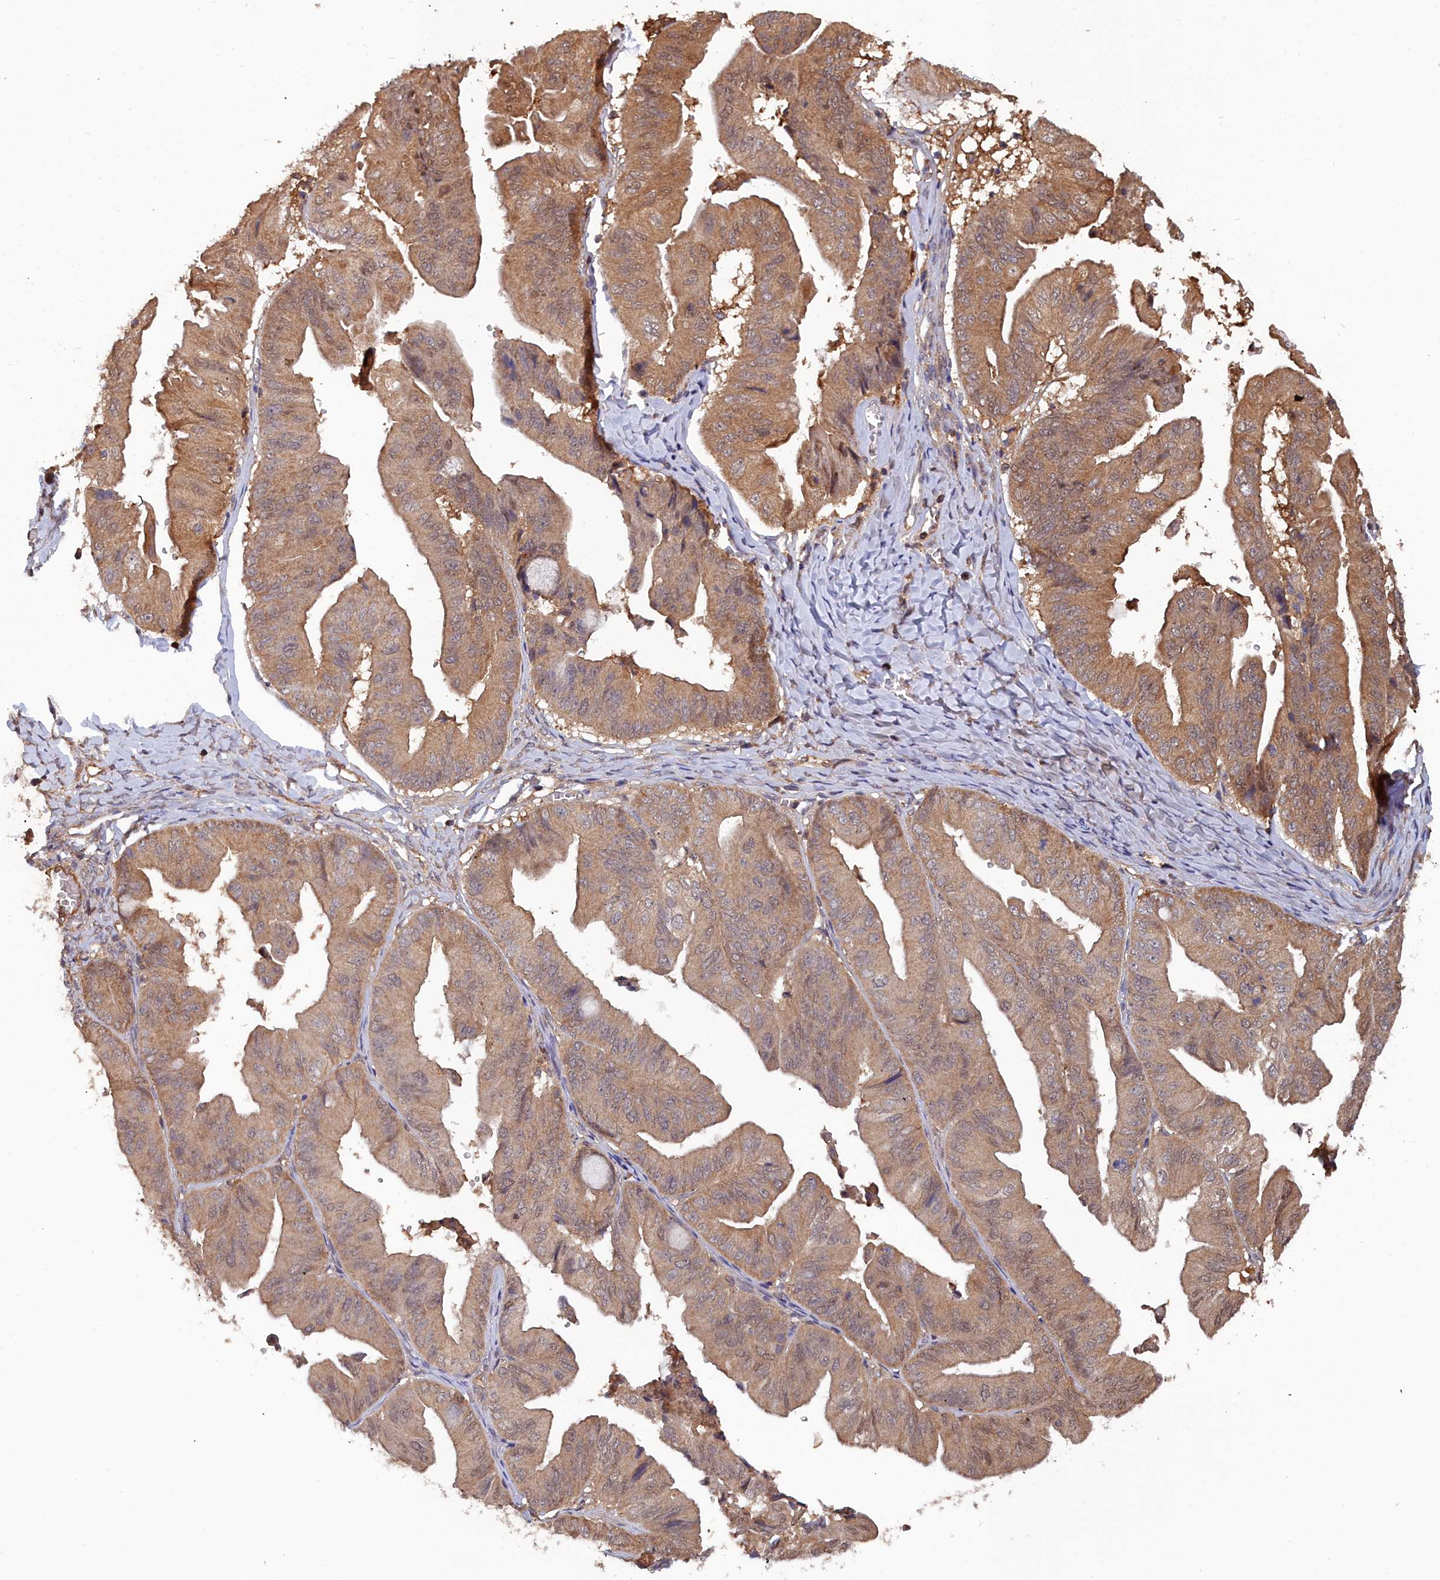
{"staining": {"intensity": "moderate", "quantity": ">75%", "location": "cytoplasmic/membranous"}, "tissue": "ovarian cancer", "cell_type": "Tumor cells", "image_type": "cancer", "snomed": [{"axis": "morphology", "description": "Cystadenocarcinoma, mucinous, NOS"}, {"axis": "topography", "description": "Ovary"}], "caption": "Brown immunohistochemical staining in human ovarian mucinous cystadenocarcinoma shows moderate cytoplasmic/membranous staining in about >75% of tumor cells.", "gene": "GFRA2", "patient": {"sex": "female", "age": 61}}